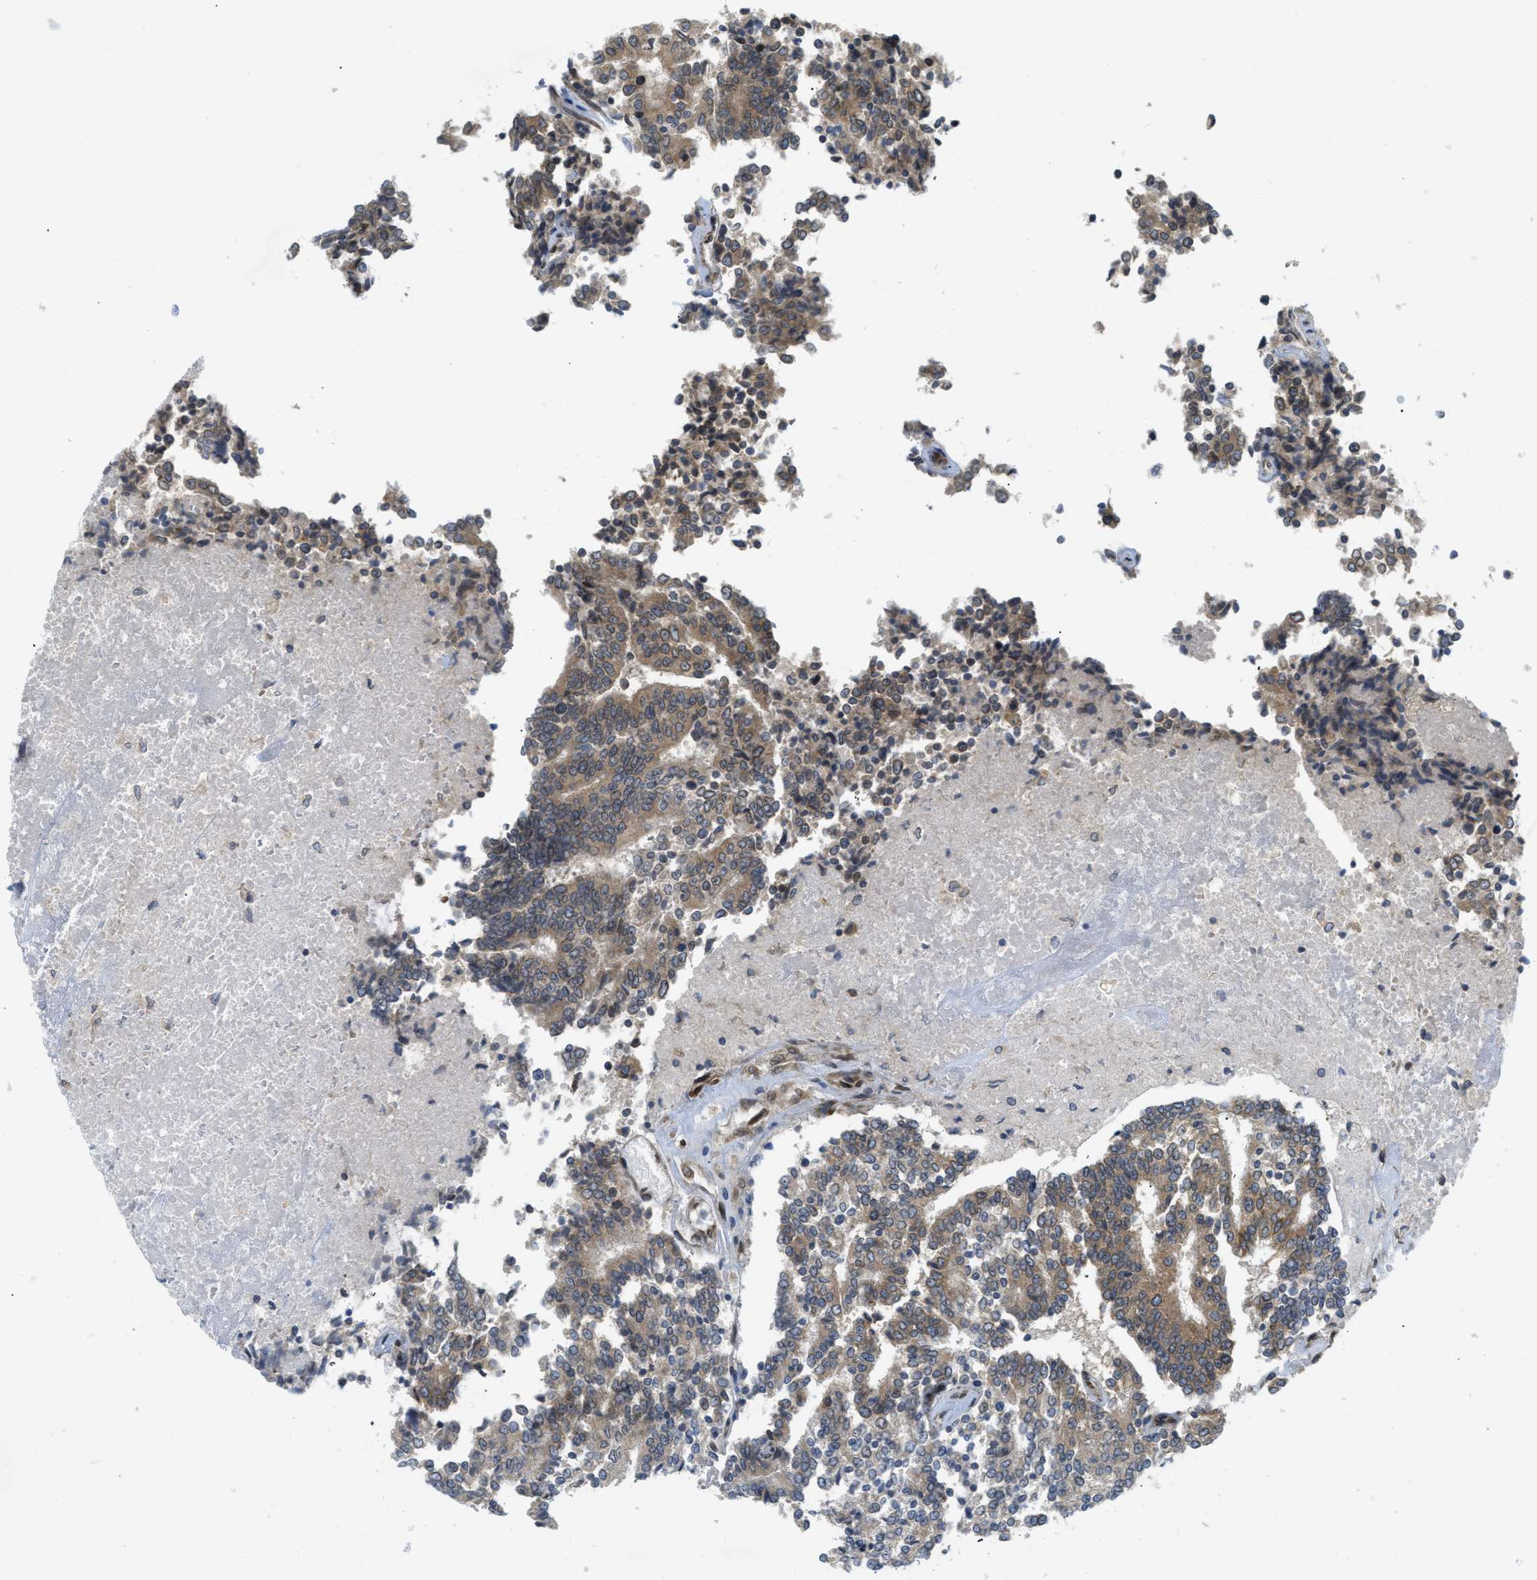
{"staining": {"intensity": "moderate", "quantity": "25%-75%", "location": "cytoplasmic/membranous"}, "tissue": "prostate cancer", "cell_type": "Tumor cells", "image_type": "cancer", "snomed": [{"axis": "morphology", "description": "Normal tissue, NOS"}, {"axis": "morphology", "description": "Adenocarcinoma, High grade"}, {"axis": "topography", "description": "Prostate"}, {"axis": "topography", "description": "Seminal veicle"}], "caption": "About 25%-75% of tumor cells in human prostate cancer (adenocarcinoma (high-grade)) show moderate cytoplasmic/membranous protein staining as visualized by brown immunohistochemical staining.", "gene": "EIF2AK3", "patient": {"sex": "male", "age": 55}}